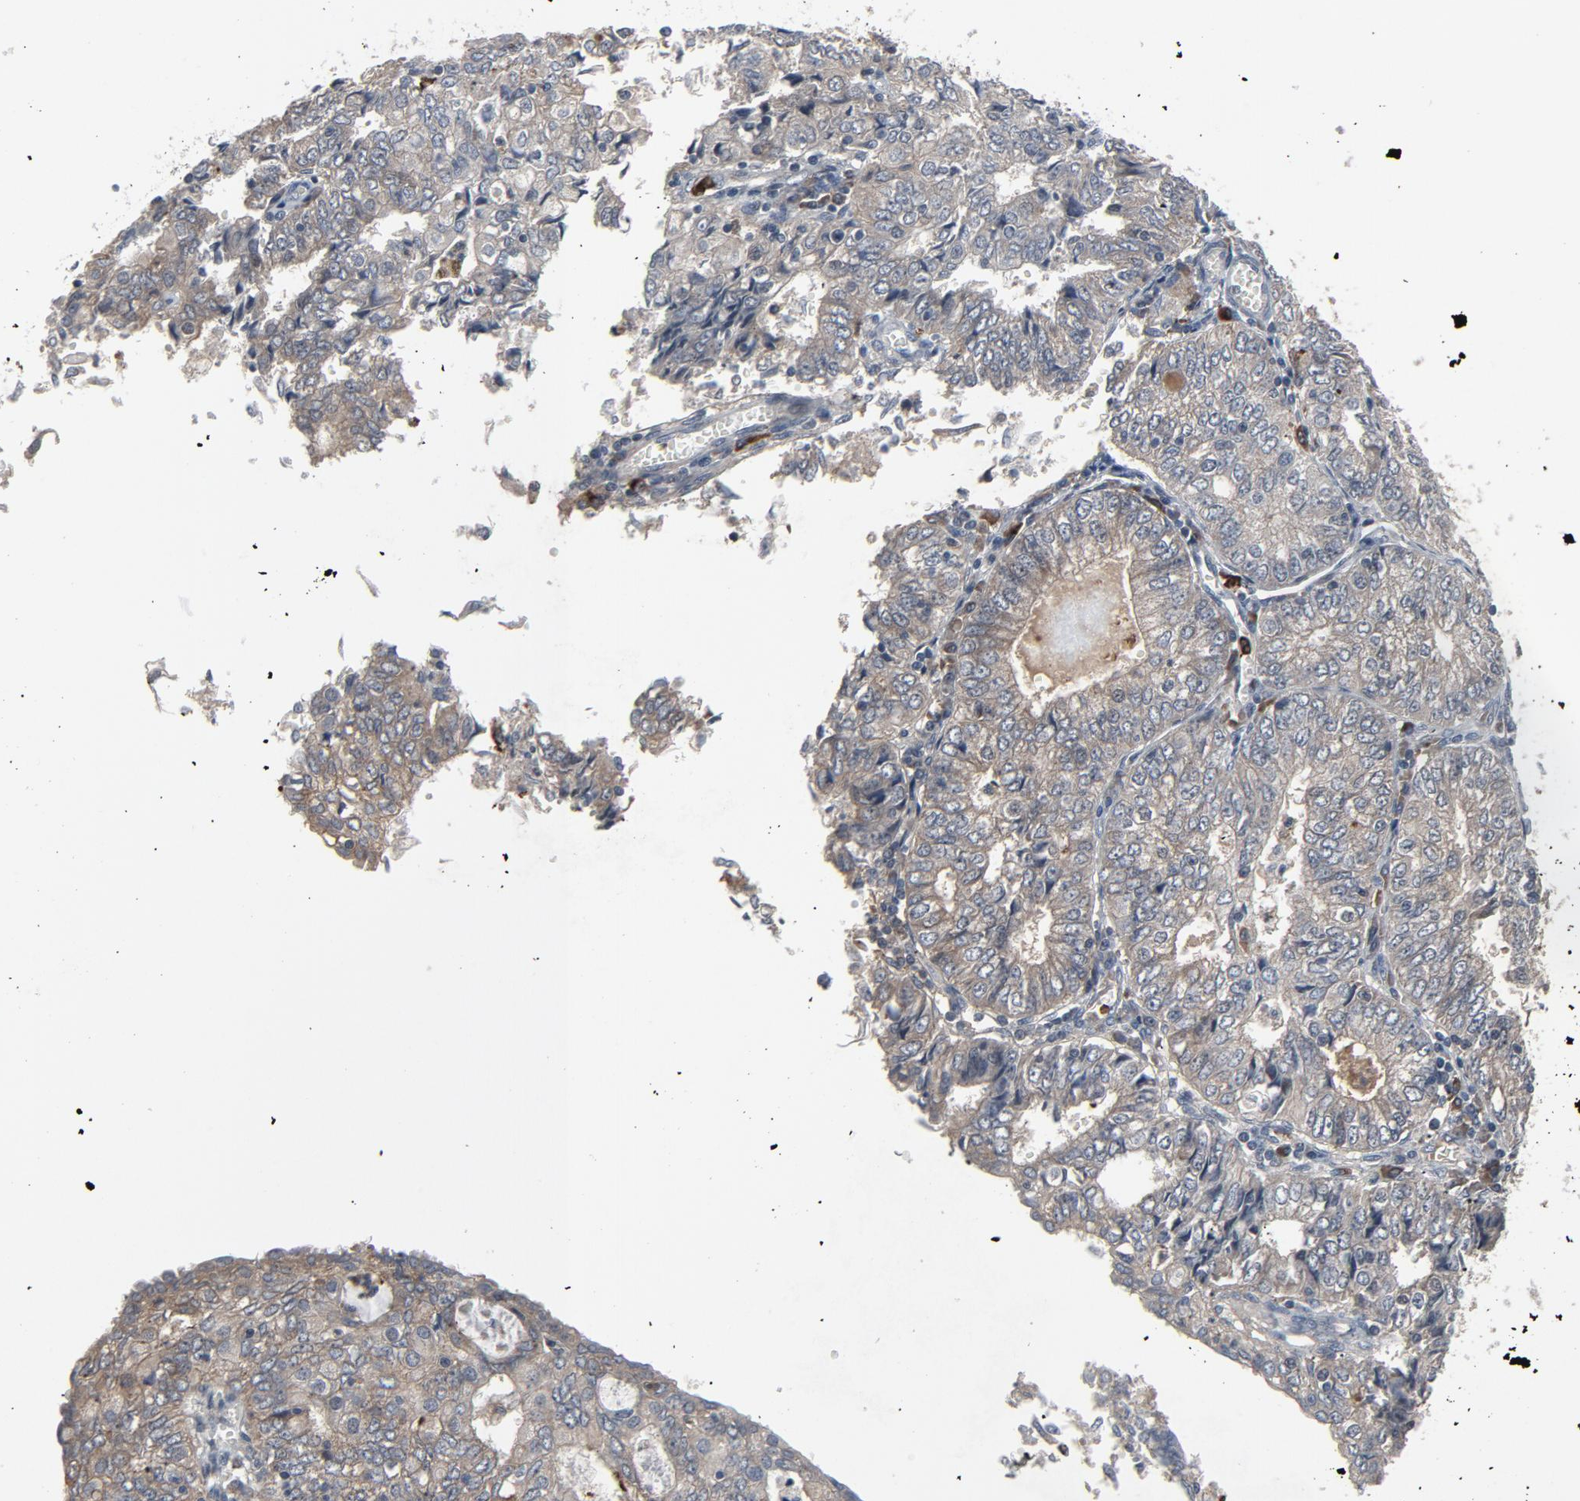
{"staining": {"intensity": "negative", "quantity": "none", "location": "none"}, "tissue": "endometrial cancer", "cell_type": "Tumor cells", "image_type": "cancer", "snomed": [{"axis": "morphology", "description": "Adenocarcinoma, NOS"}, {"axis": "topography", "description": "Endometrium"}], "caption": "DAB immunohistochemical staining of endometrial cancer exhibits no significant expression in tumor cells.", "gene": "PDZD4", "patient": {"sex": "female", "age": 69}}